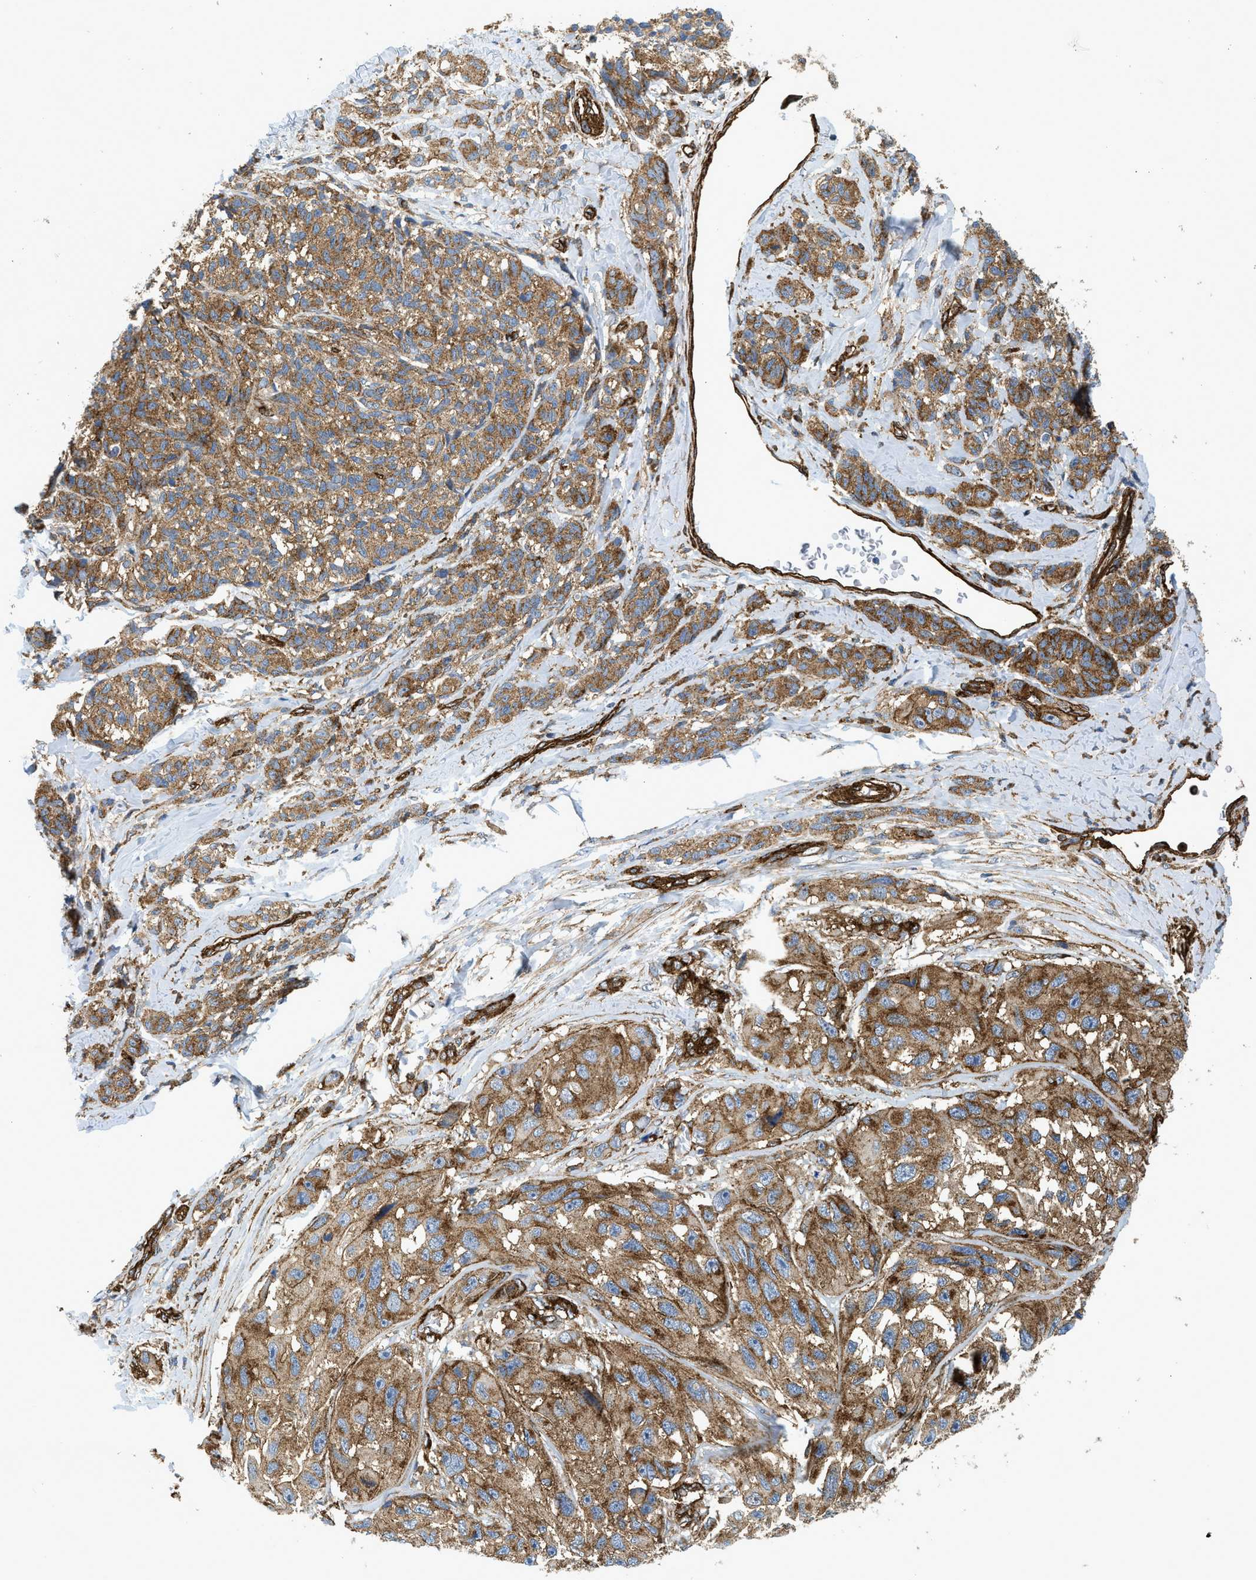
{"staining": {"intensity": "moderate", "quantity": ">75%", "location": "cytoplasmic/membranous"}, "tissue": "melanoma", "cell_type": "Tumor cells", "image_type": "cancer", "snomed": [{"axis": "morphology", "description": "Malignant melanoma, NOS"}, {"axis": "topography", "description": "Skin"}], "caption": "Tumor cells display medium levels of moderate cytoplasmic/membranous expression in about >75% of cells in malignant melanoma. (Brightfield microscopy of DAB IHC at high magnification).", "gene": "HIP1", "patient": {"sex": "female", "age": 73}}